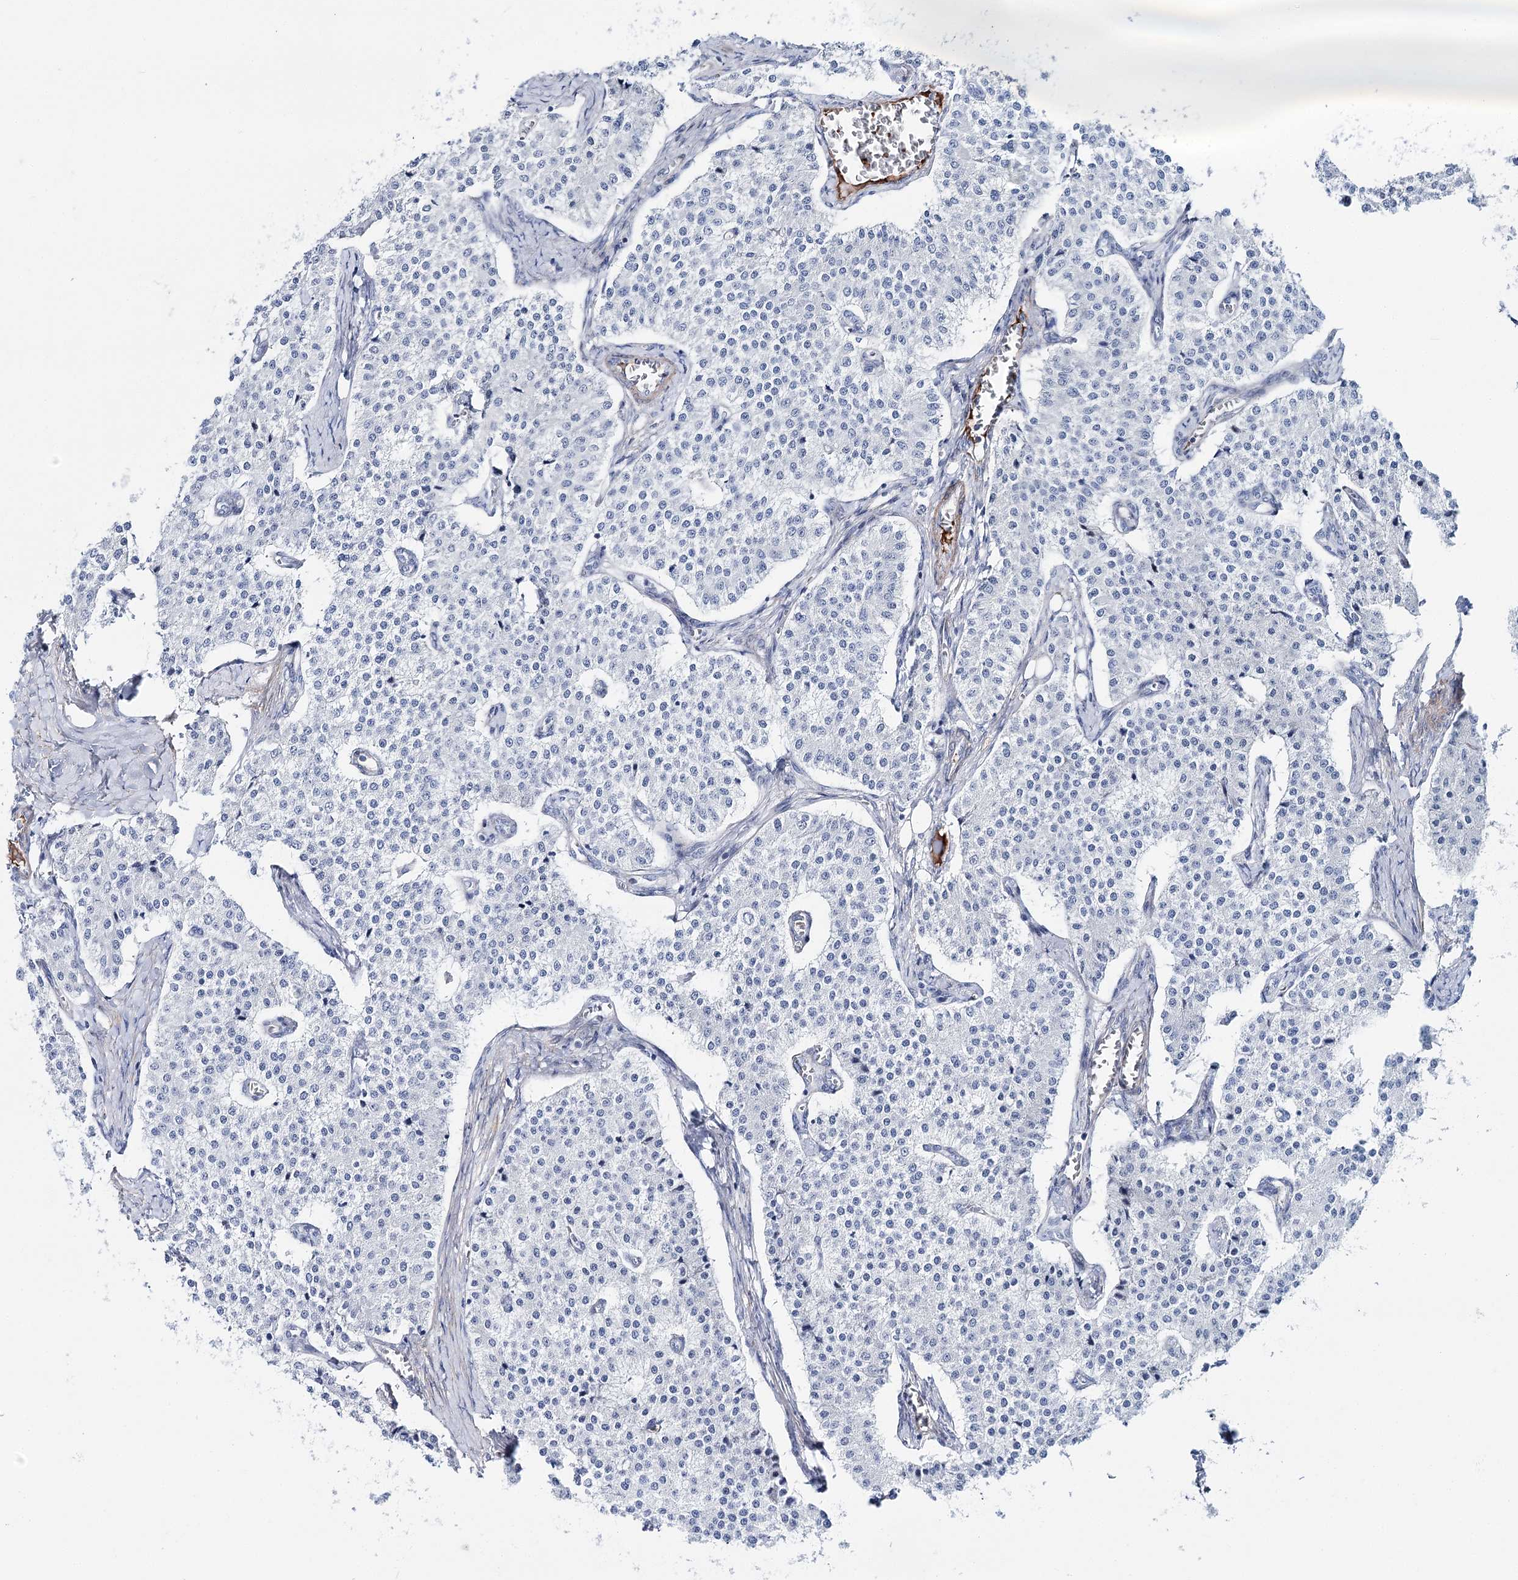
{"staining": {"intensity": "negative", "quantity": "none", "location": "none"}, "tissue": "carcinoid", "cell_type": "Tumor cells", "image_type": "cancer", "snomed": [{"axis": "morphology", "description": "Carcinoid, malignant, NOS"}, {"axis": "topography", "description": "Colon"}], "caption": "DAB (3,3'-diaminobenzidine) immunohistochemical staining of human carcinoid shows no significant positivity in tumor cells.", "gene": "ANKRD23", "patient": {"sex": "female", "age": 52}}